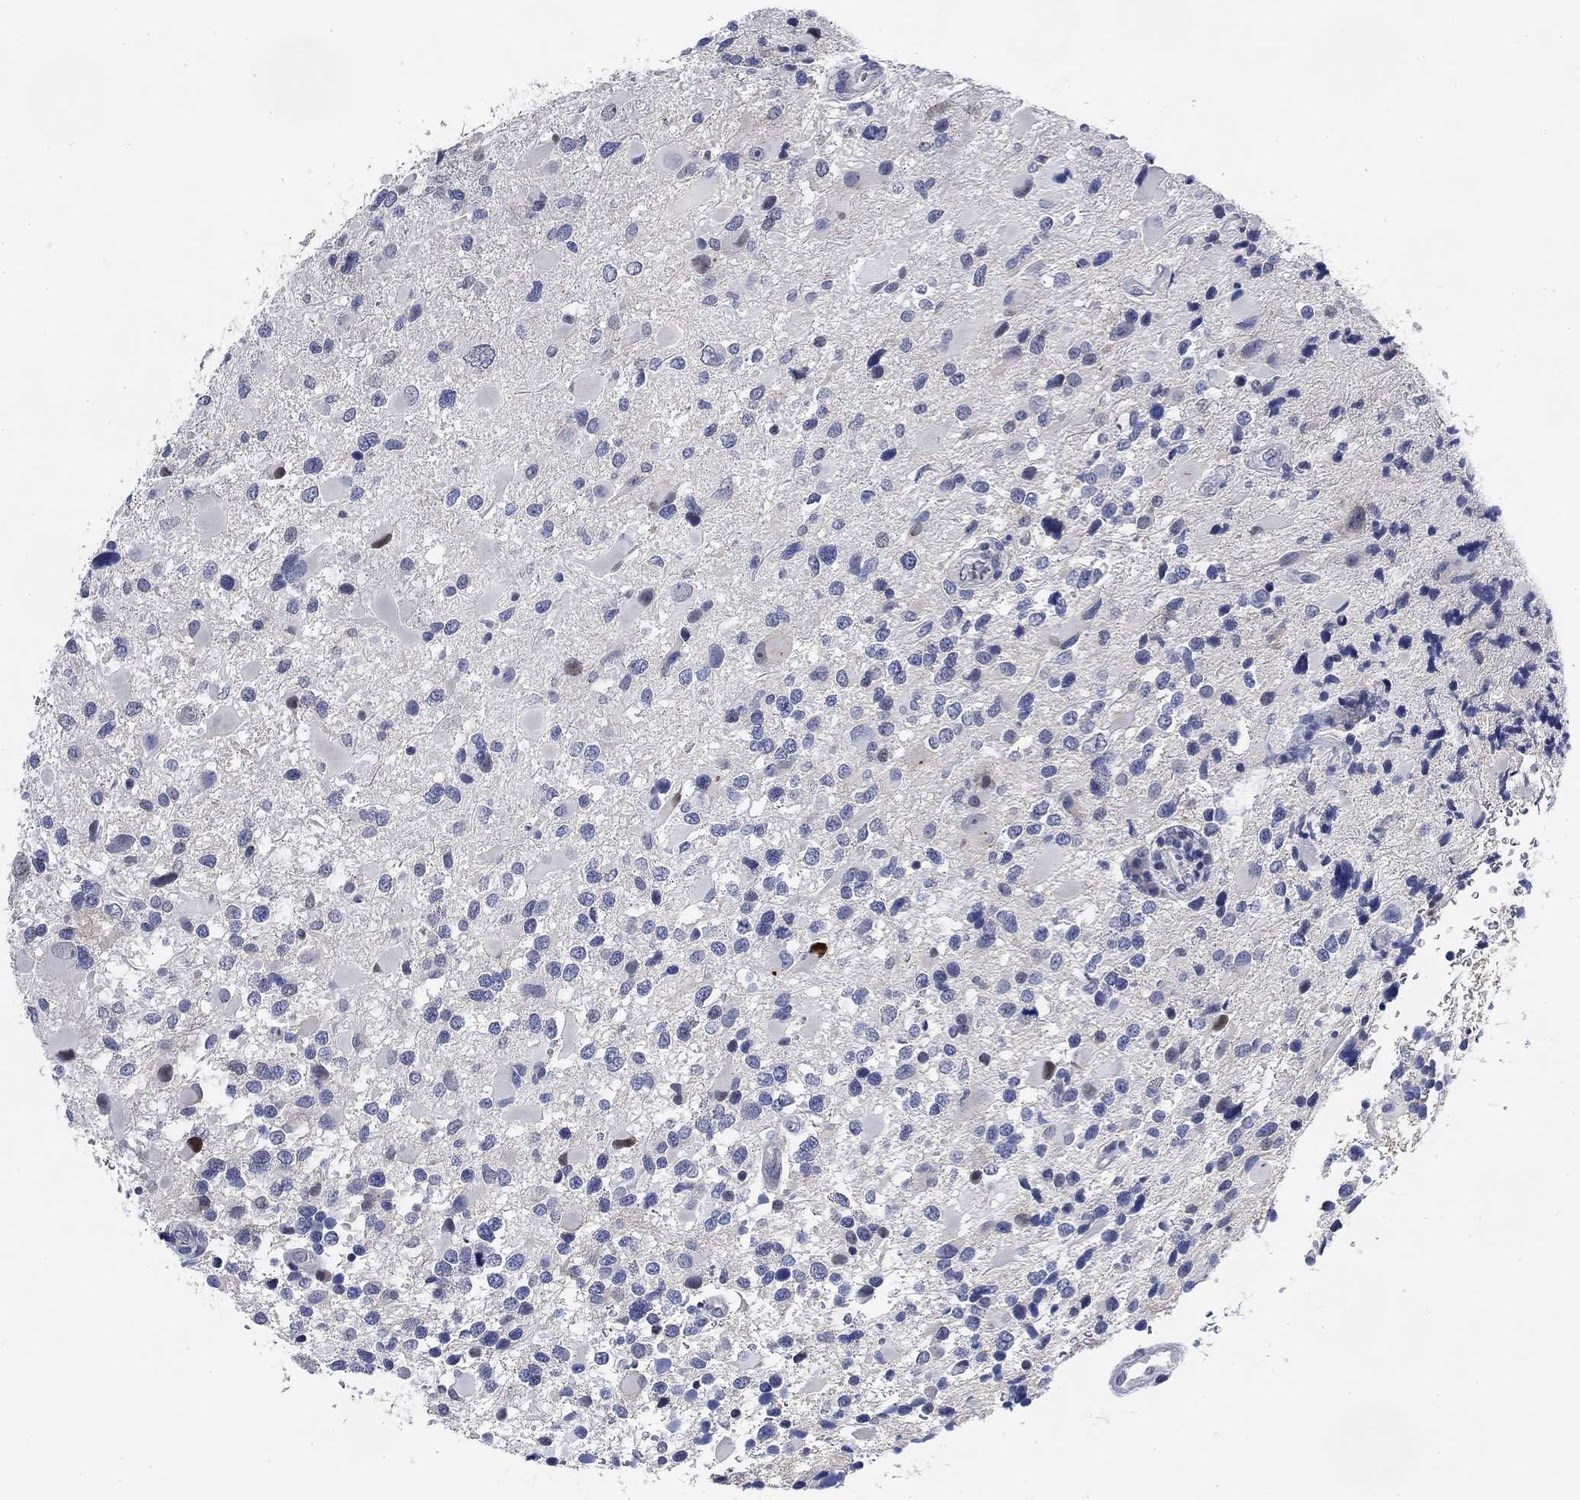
{"staining": {"intensity": "negative", "quantity": "none", "location": "none"}, "tissue": "glioma", "cell_type": "Tumor cells", "image_type": "cancer", "snomed": [{"axis": "morphology", "description": "Glioma, malignant, Low grade"}, {"axis": "topography", "description": "Brain"}], "caption": "DAB (3,3'-diaminobenzidine) immunohistochemical staining of malignant glioma (low-grade) exhibits no significant expression in tumor cells.", "gene": "DAZL", "patient": {"sex": "female", "age": 32}}